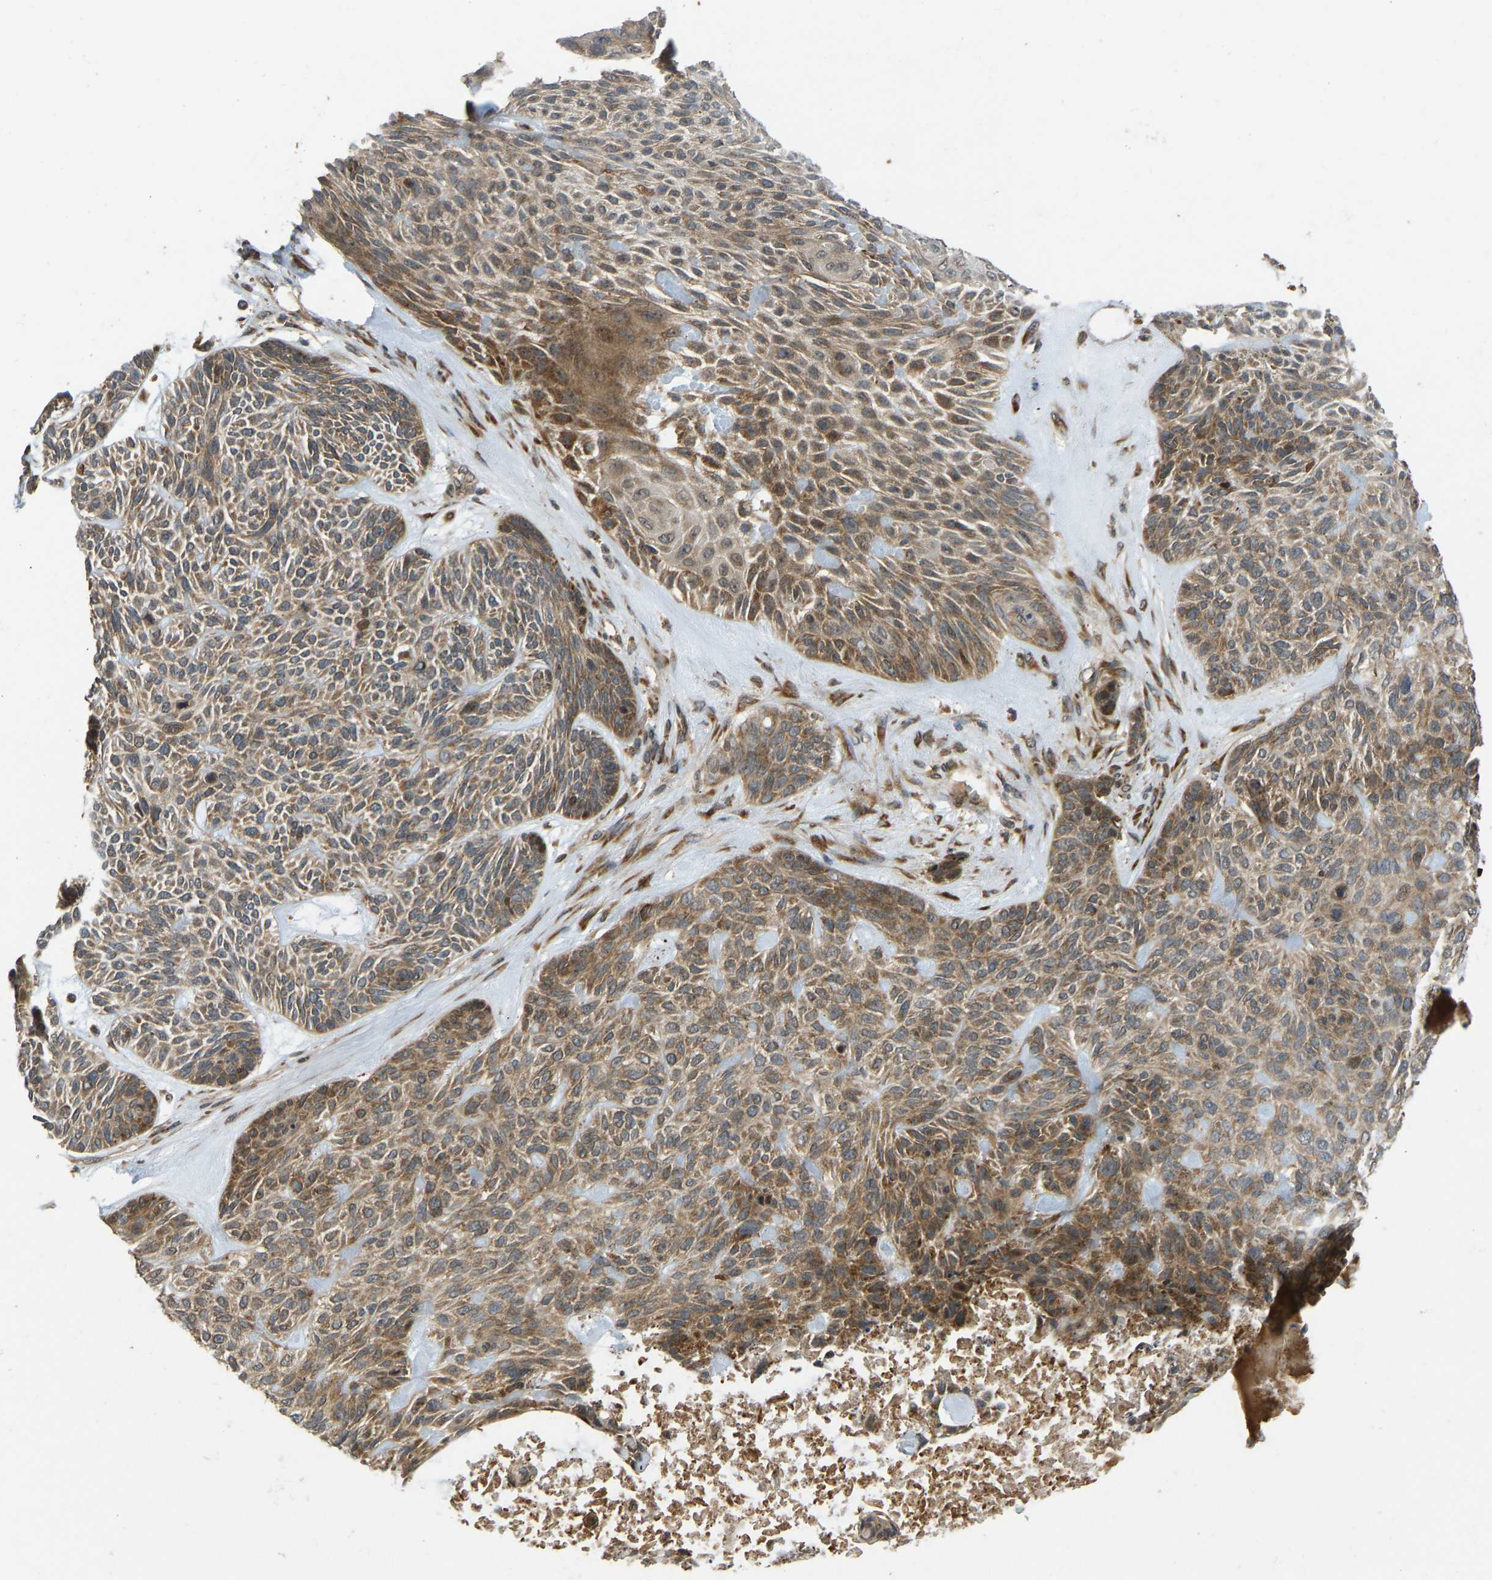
{"staining": {"intensity": "moderate", "quantity": ">75%", "location": "cytoplasmic/membranous"}, "tissue": "skin cancer", "cell_type": "Tumor cells", "image_type": "cancer", "snomed": [{"axis": "morphology", "description": "Basal cell carcinoma"}, {"axis": "topography", "description": "Skin"}], "caption": "Immunohistochemistry (IHC) (DAB) staining of human skin basal cell carcinoma reveals moderate cytoplasmic/membranous protein staining in about >75% of tumor cells.", "gene": "RPN2", "patient": {"sex": "male", "age": 55}}